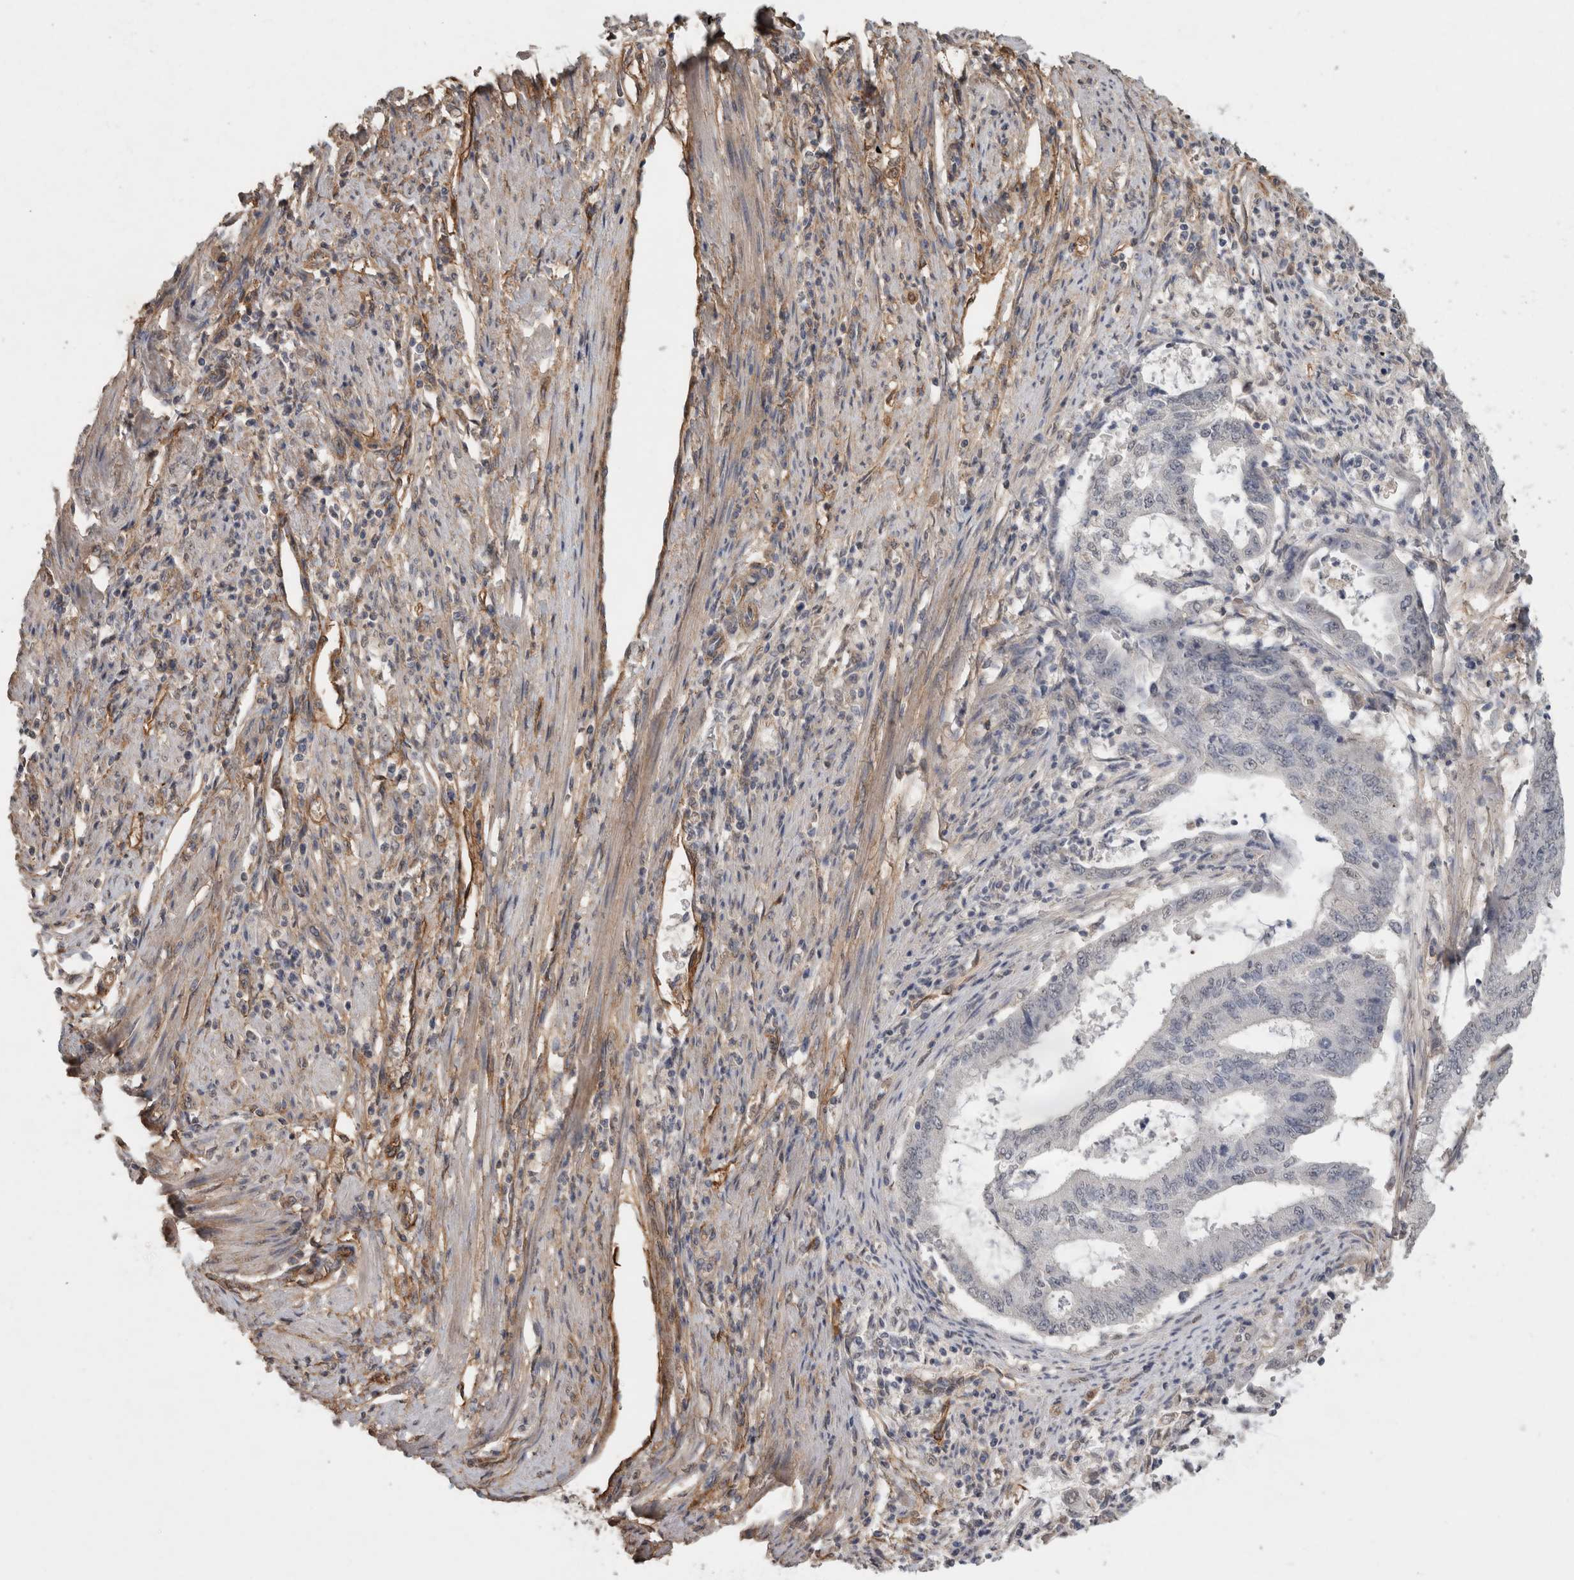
{"staining": {"intensity": "negative", "quantity": "none", "location": "none"}, "tissue": "endometrial cancer", "cell_type": "Tumor cells", "image_type": "cancer", "snomed": [{"axis": "morphology", "description": "Adenocarcinoma, NOS"}, {"axis": "topography", "description": "Endometrium"}], "caption": "This image is of endometrial adenocarcinoma stained with immunohistochemistry to label a protein in brown with the nuclei are counter-stained blue. There is no expression in tumor cells.", "gene": "RECK", "patient": {"sex": "female", "age": 51}}